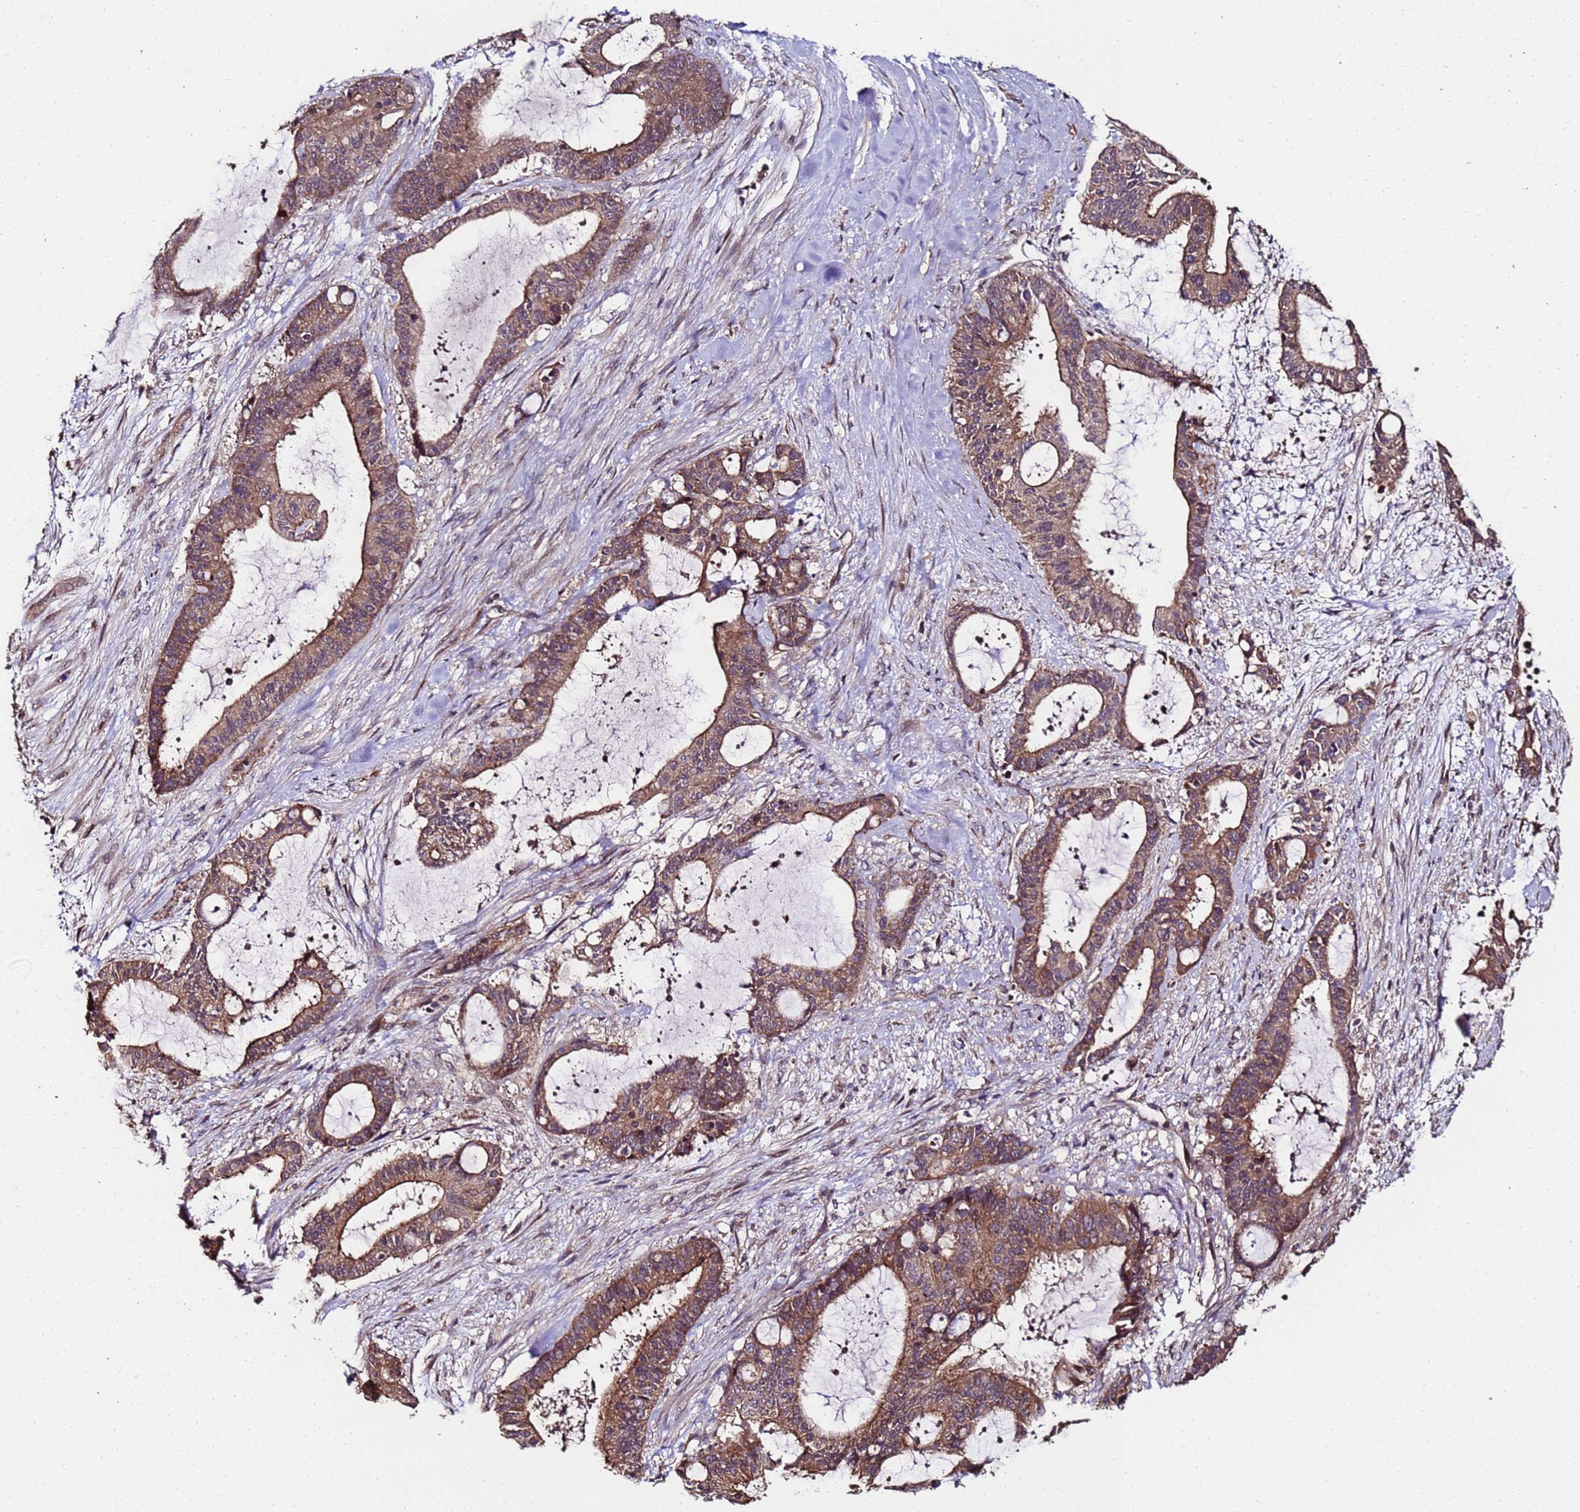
{"staining": {"intensity": "moderate", "quantity": ">75%", "location": "cytoplasmic/membranous"}, "tissue": "liver cancer", "cell_type": "Tumor cells", "image_type": "cancer", "snomed": [{"axis": "morphology", "description": "Normal tissue, NOS"}, {"axis": "morphology", "description": "Cholangiocarcinoma"}, {"axis": "topography", "description": "Liver"}, {"axis": "topography", "description": "Peripheral nerve tissue"}], "caption": "Brown immunohistochemical staining in human liver cancer (cholangiocarcinoma) displays moderate cytoplasmic/membranous positivity in approximately >75% of tumor cells.", "gene": "PRODH", "patient": {"sex": "female", "age": 73}}